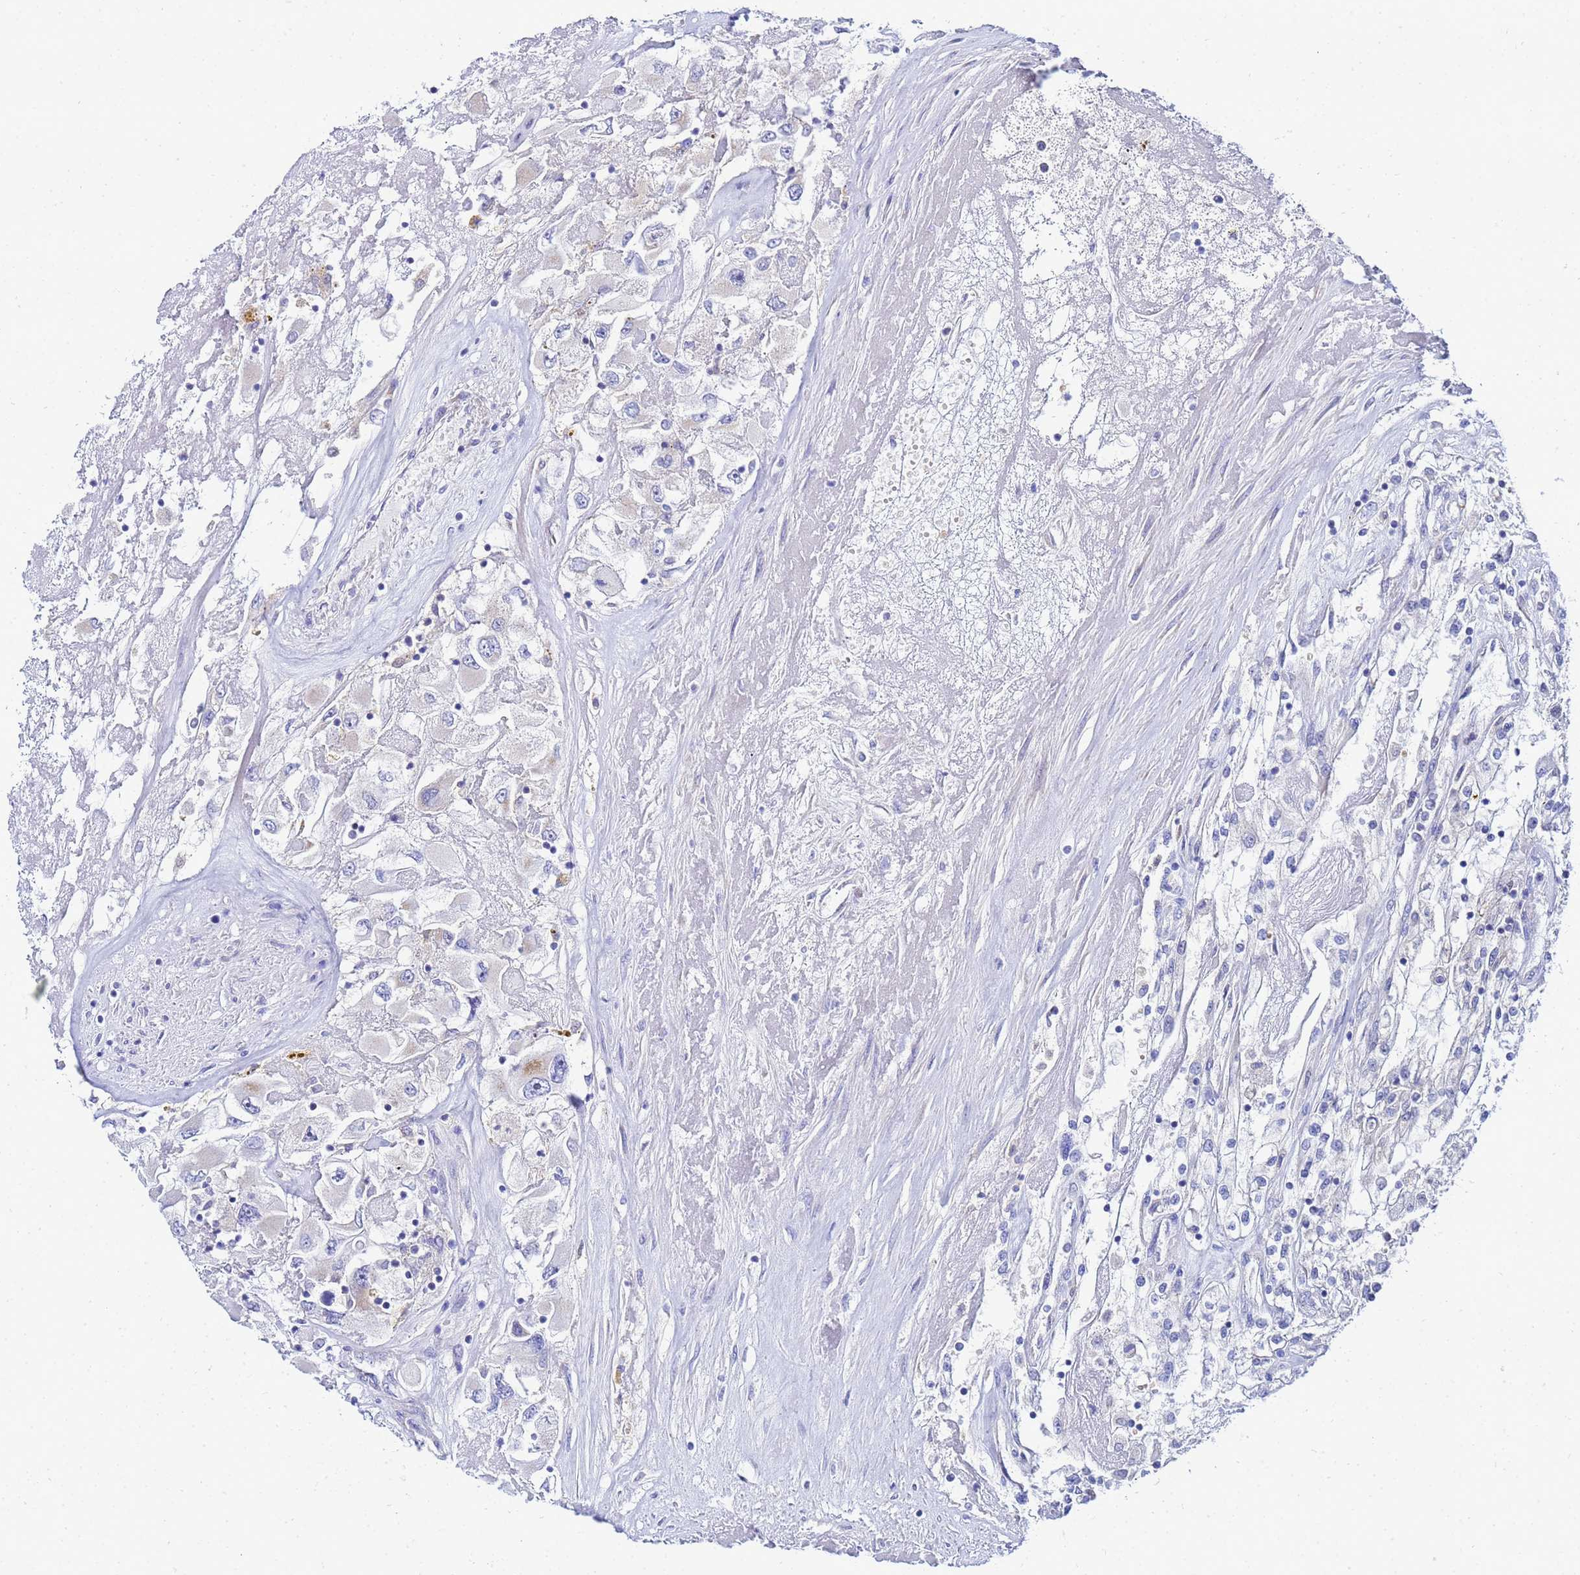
{"staining": {"intensity": "negative", "quantity": "none", "location": "none"}, "tissue": "renal cancer", "cell_type": "Tumor cells", "image_type": "cancer", "snomed": [{"axis": "morphology", "description": "Adenocarcinoma, NOS"}, {"axis": "topography", "description": "Kidney"}], "caption": "A photomicrograph of human renal cancer (adenocarcinoma) is negative for staining in tumor cells. The staining was performed using DAB (3,3'-diaminobenzidine) to visualize the protein expression in brown, while the nuclei were stained in blue with hematoxylin (Magnification: 20x).", "gene": "FAHD2A", "patient": {"sex": "female", "age": 52}}